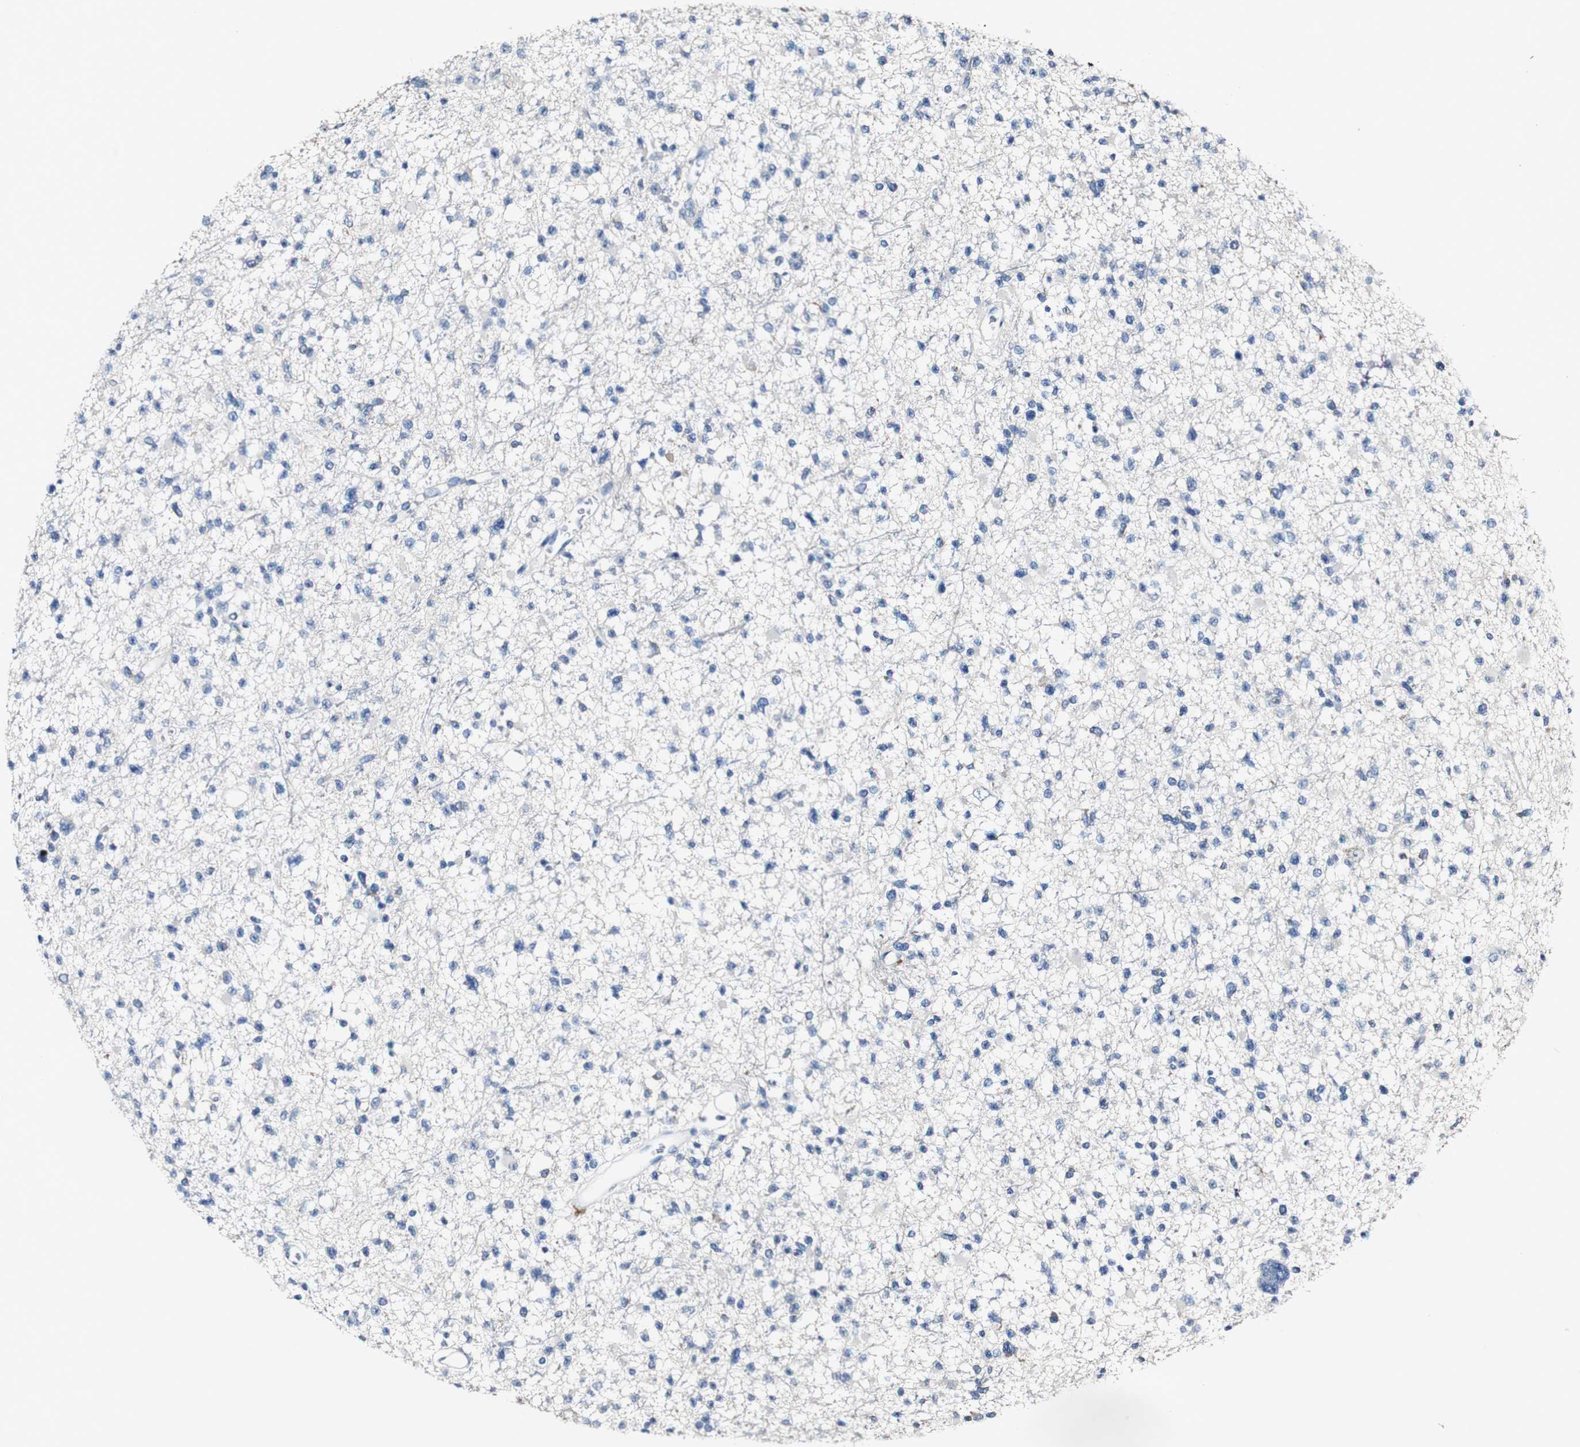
{"staining": {"intensity": "negative", "quantity": "none", "location": "none"}, "tissue": "glioma", "cell_type": "Tumor cells", "image_type": "cancer", "snomed": [{"axis": "morphology", "description": "Glioma, malignant, Low grade"}, {"axis": "topography", "description": "Brain"}], "caption": "High power microscopy micrograph of an immunohistochemistry histopathology image of glioma, revealing no significant staining in tumor cells.", "gene": "GRAMD1A", "patient": {"sex": "female", "age": 22}}